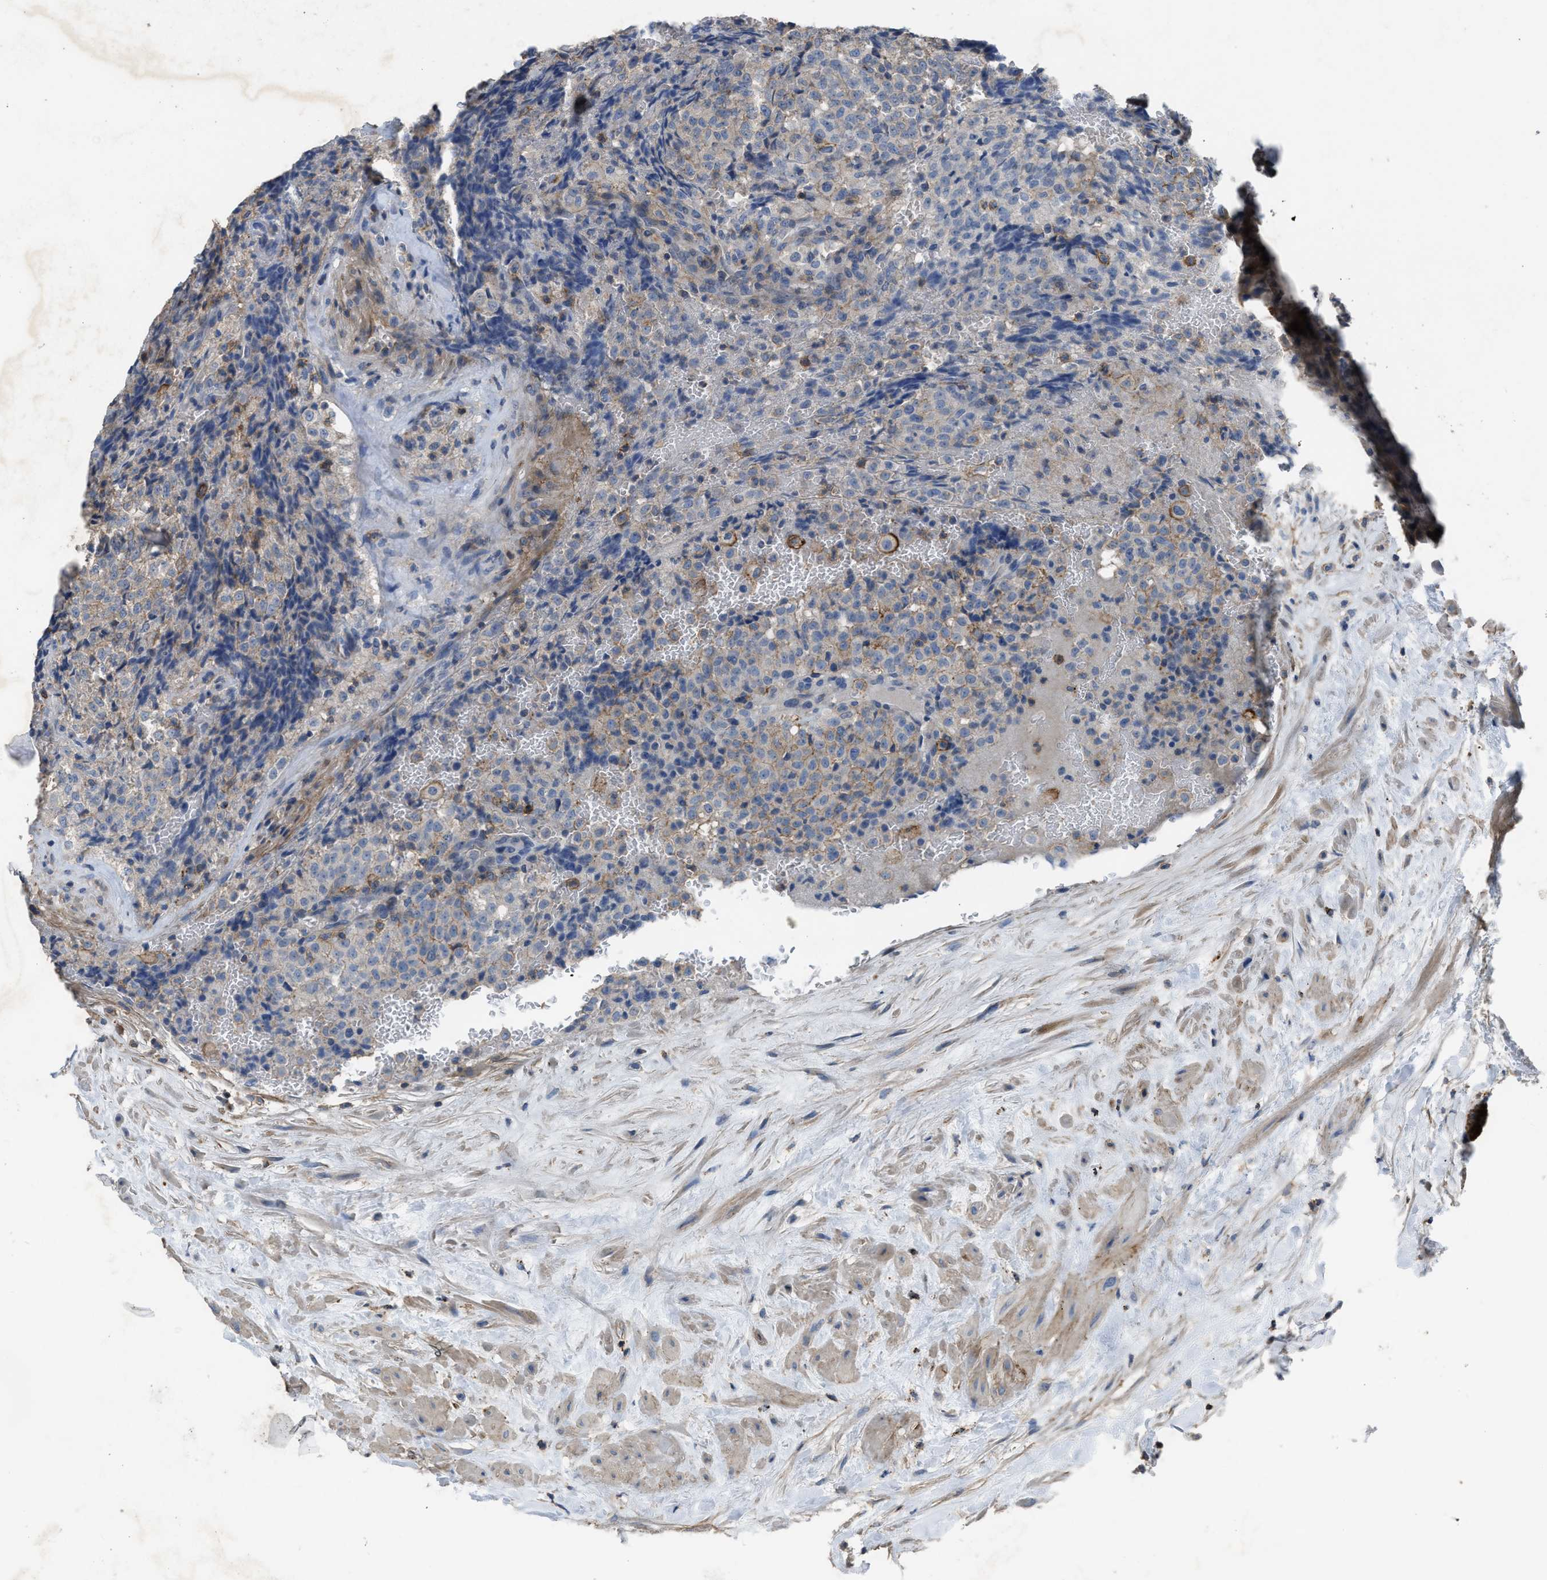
{"staining": {"intensity": "weak", "quantity": "<25%", "location": "cytoplasmic/membranous"}, "tissue": "testis cancer", "cell_type": "Tumor cells", "image_type": "cancer", "snomed": [{"axis": "morphology", "description": "Seminoma, NOS"}, {"axis": "topography", "description": "Testis"}], "caption": "Protein analysis of testis cancer displays no significant positivity in tumor cells.", "gene": "OR51E1", "patient": {"sex": "male", "age": 59}}